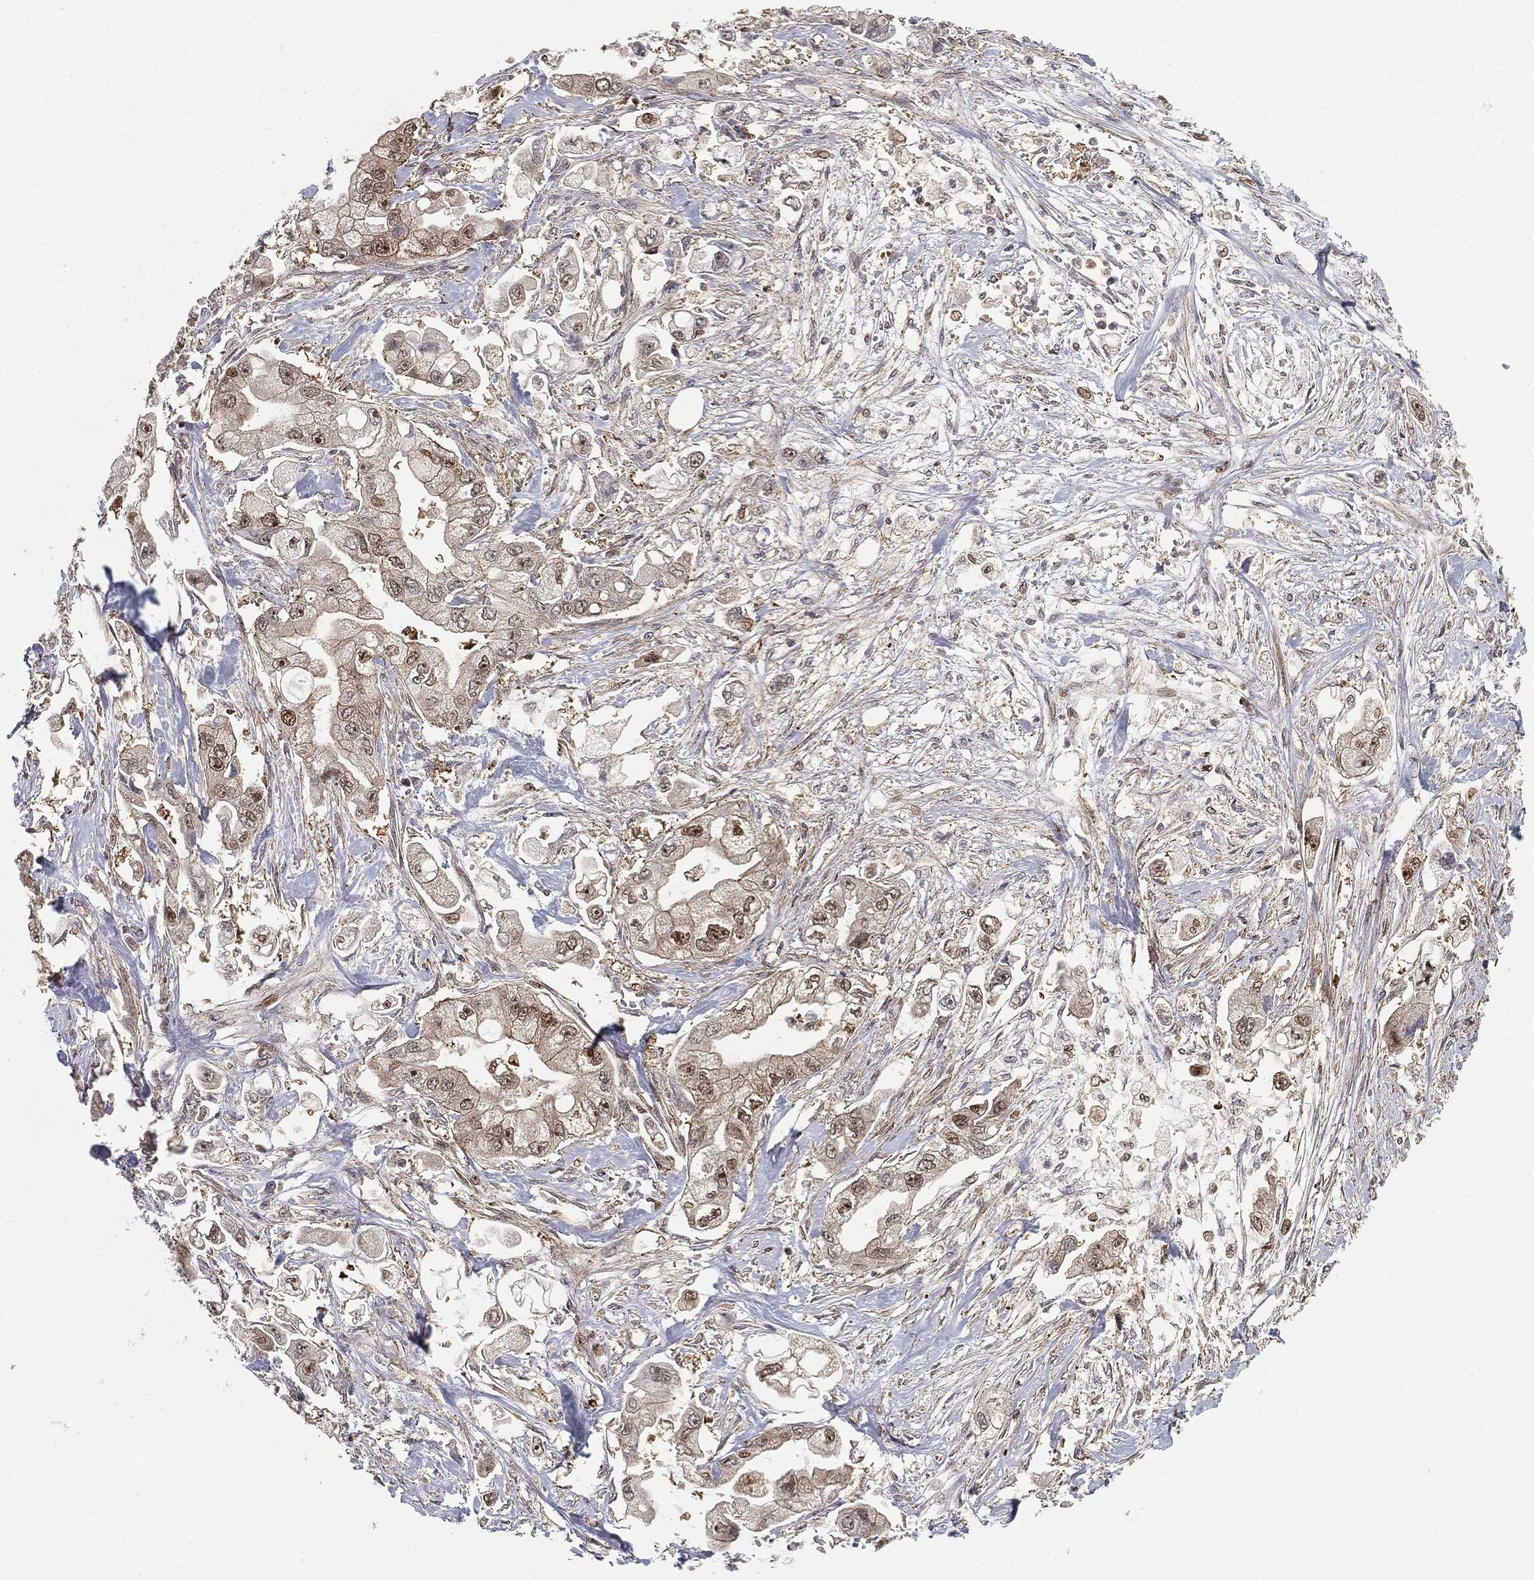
{"staining": {"intensity": "weak", "quantity": "<25%", "location": "cytoplasmic/membranous,nuclear"}, "tissue": "stomach cancer", "cell_type": "Tumor cells", "image_type": "cancer", "snomed": [{"axis": "morphology", "description": "Adenocarcinoma, NOS"}, {"axis": "topography", "description": "Stomach"}], "caption": "Tumor cells show no significant positivity in stomach cancer (adenocarcinoma). Nuclei are stained in blue.", "gene": "PTEN", "patient": {"sex": "male", "age": 62}}